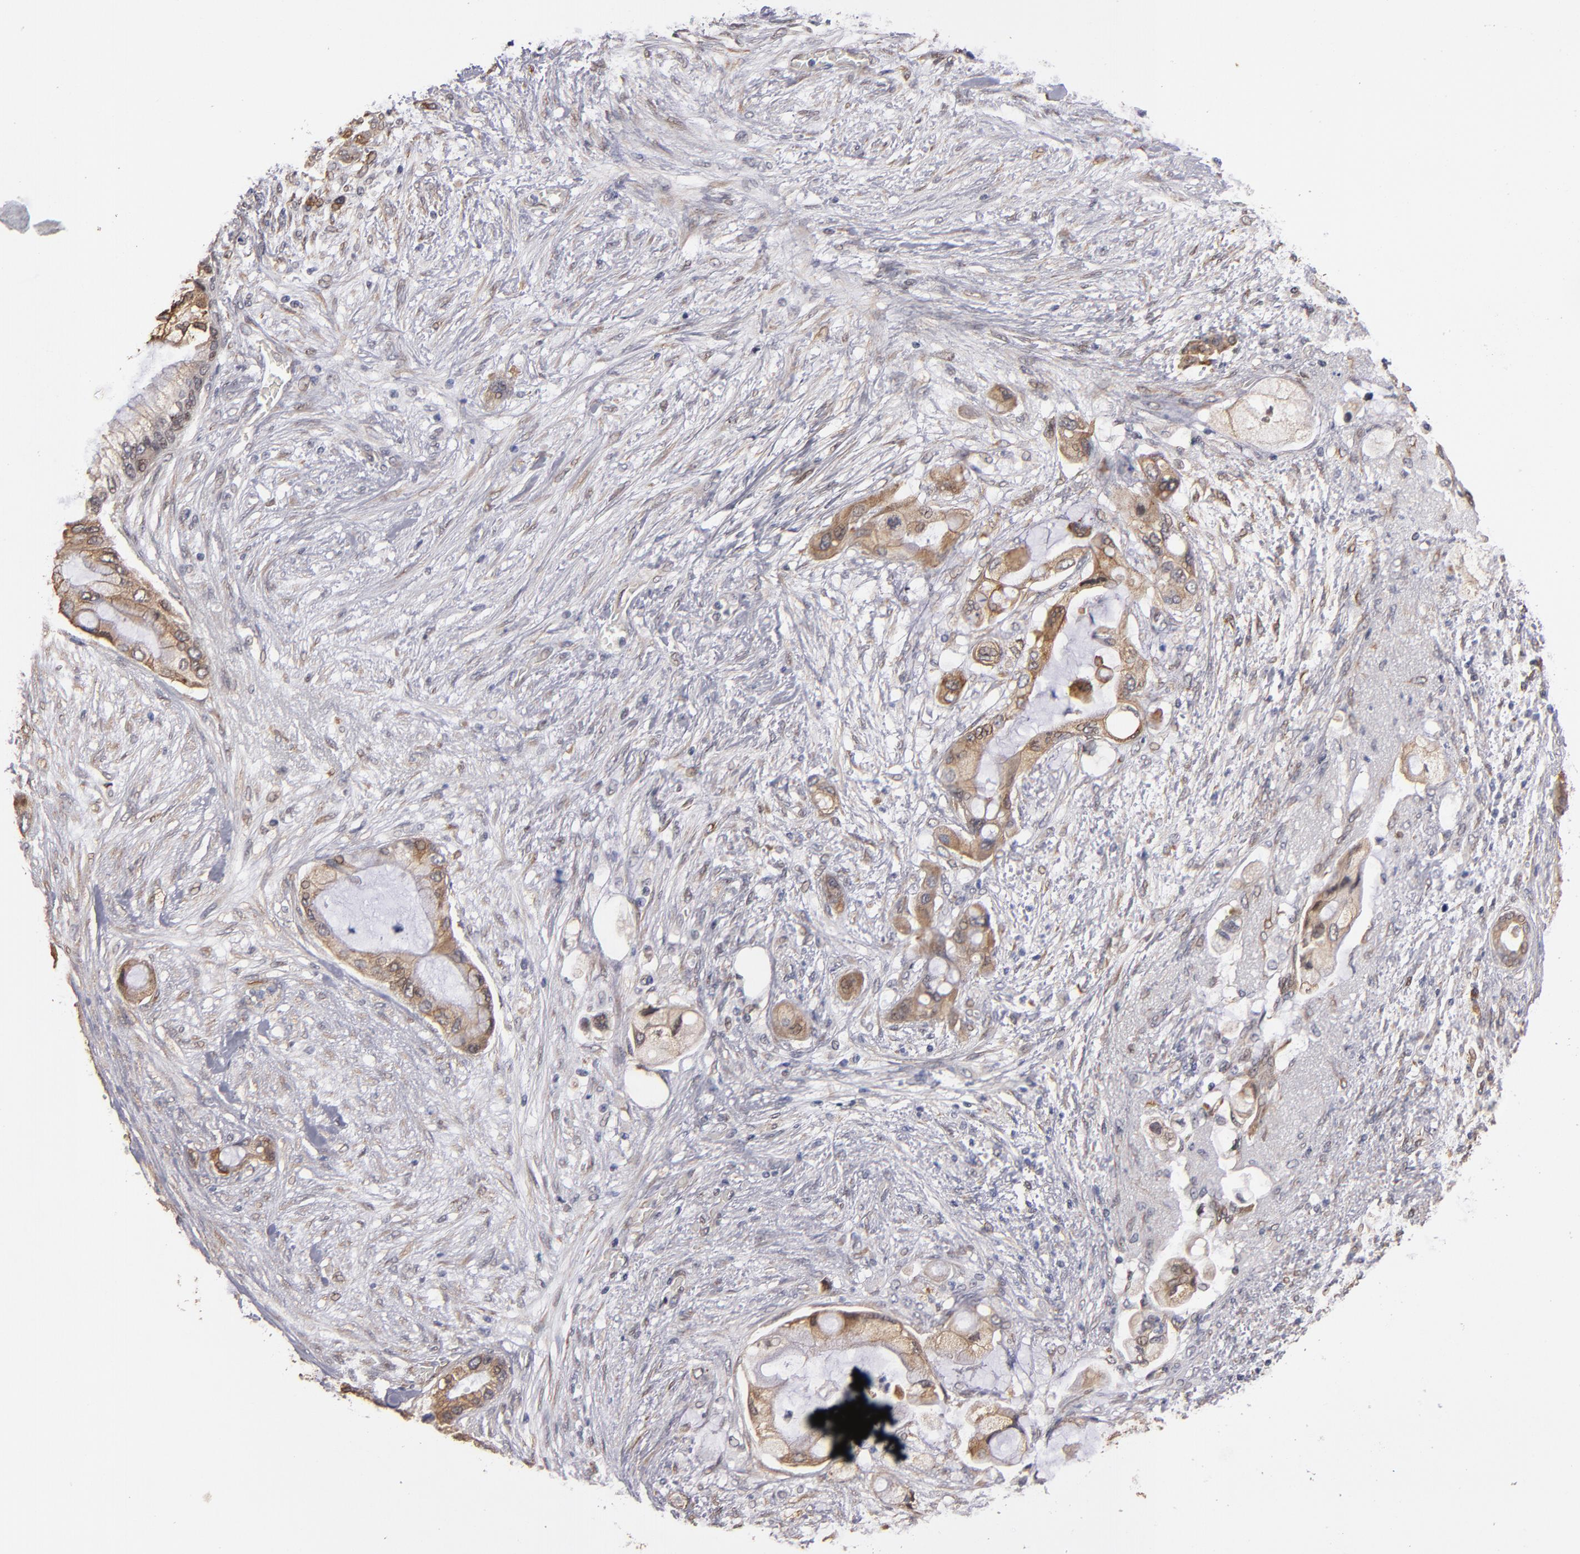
{"staining": {"intensity": "moderate", "quantity": ">75%", "location": "cytoplasmic/membranous"}, "tissue": "pancreatic cancer", "cell_type": "Tumor cells", "image_type": "cancer", "snomed": [{"axis": "morphology", "description": "Adenocarcinoma, NOS"}, {"axis": "topography", "description": "Pancreas"}], "caption": "The immunohistochemical stain shows moderate cytoplasmic/membranous staining in tumor cells of pancreatic cancer (adenocarcinoma) tissue.", "gene": "PGRMC1", "patient": {"sex": "female", "age": 59}}